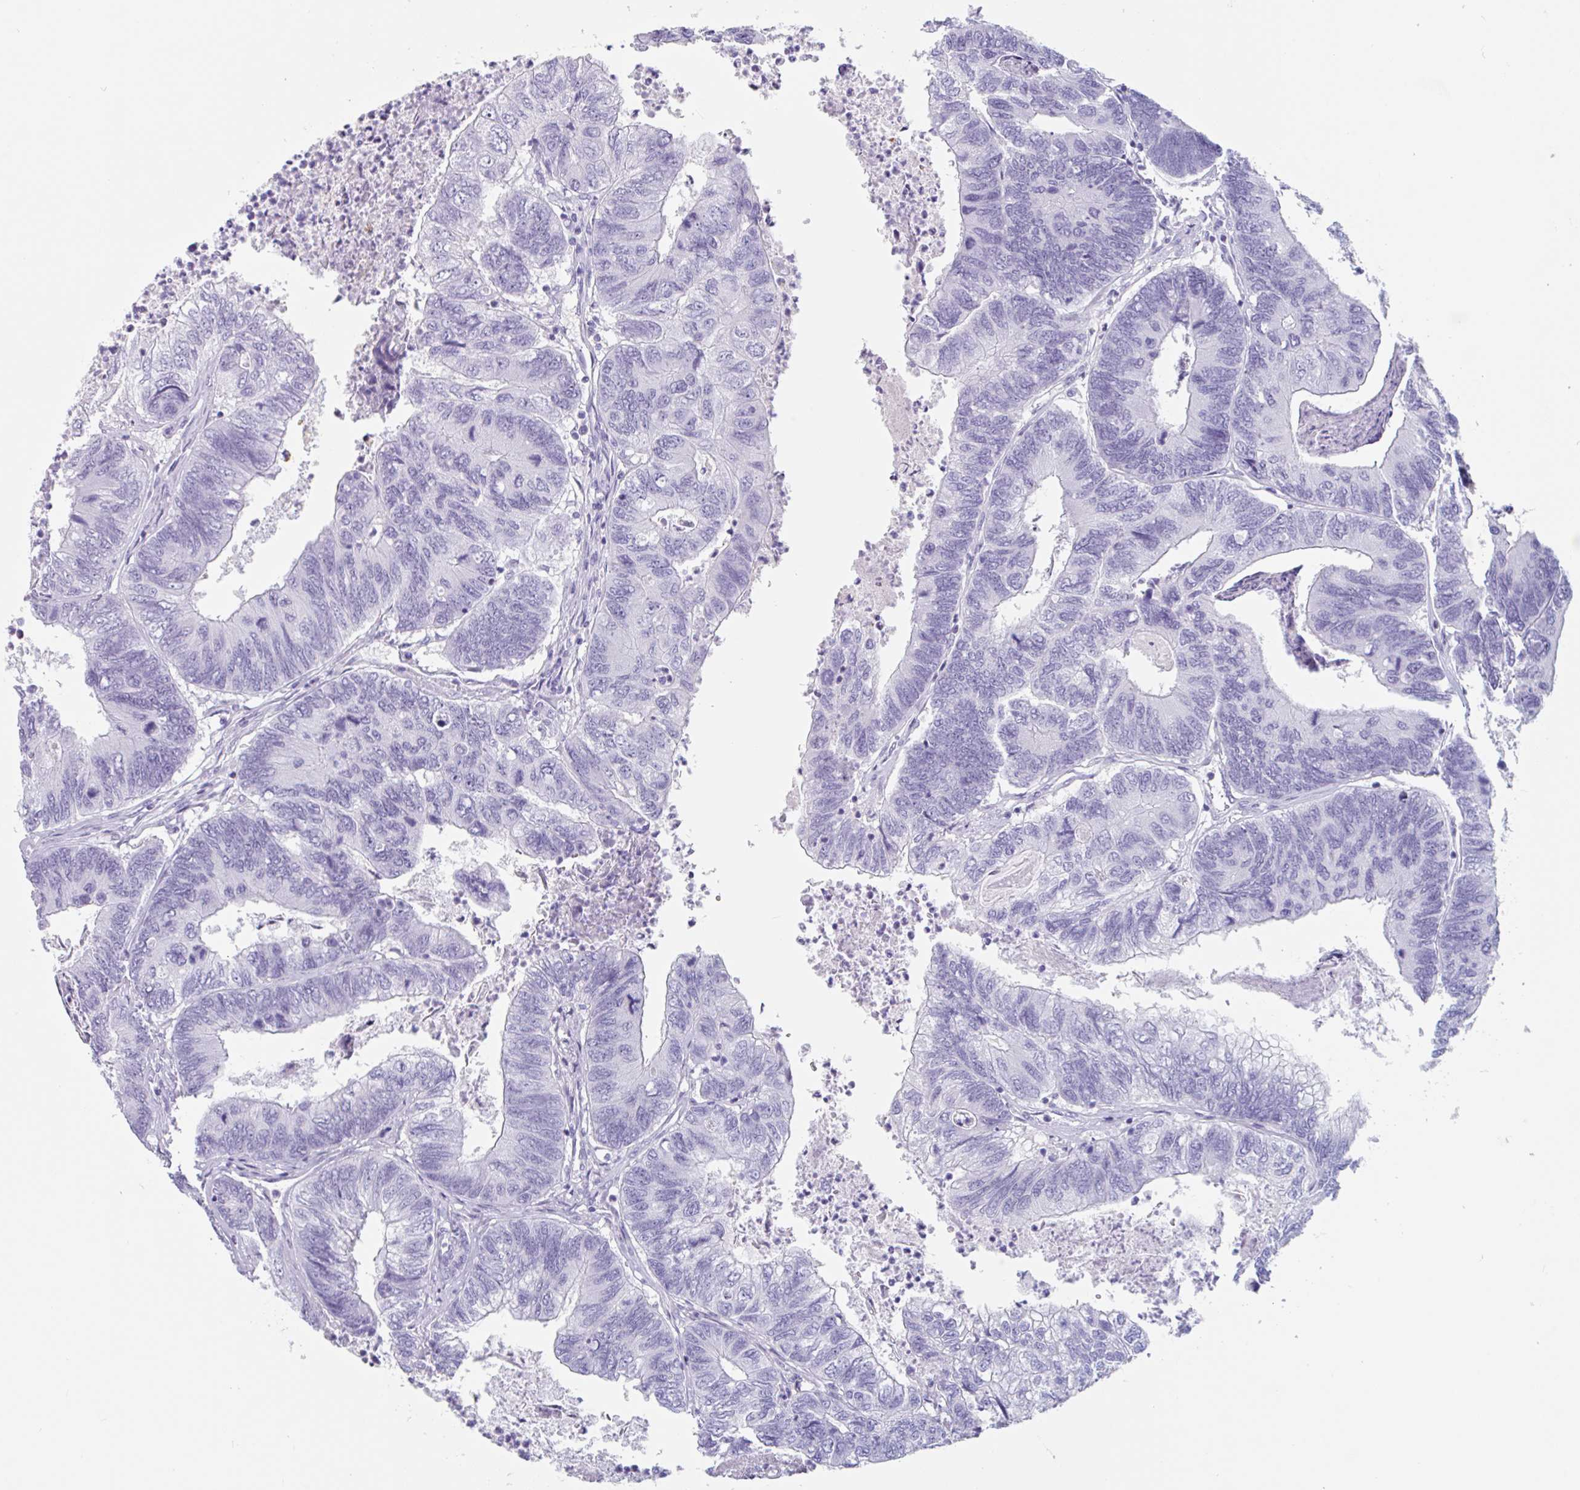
{"staining": {"intensity": "negative", "quantity": "none", "location": "none"}, "tissue": "colorectal cancer", "cell_type": "Tumor cells", "image_type": "cancer", "snomed": [{"axis": "morphology", "description": "Adenocarcinoma, NOS"}, {"axis": "topography", "description": "Colon"}], "caption": "High power microscopy histopathology image of an IHC micrograph of colorectal cancer (adenocarcinoma), revealing no significant positivity in tumor cells.", "gene": "EMC4", "patient": {"sex": "female", "age": 67}}